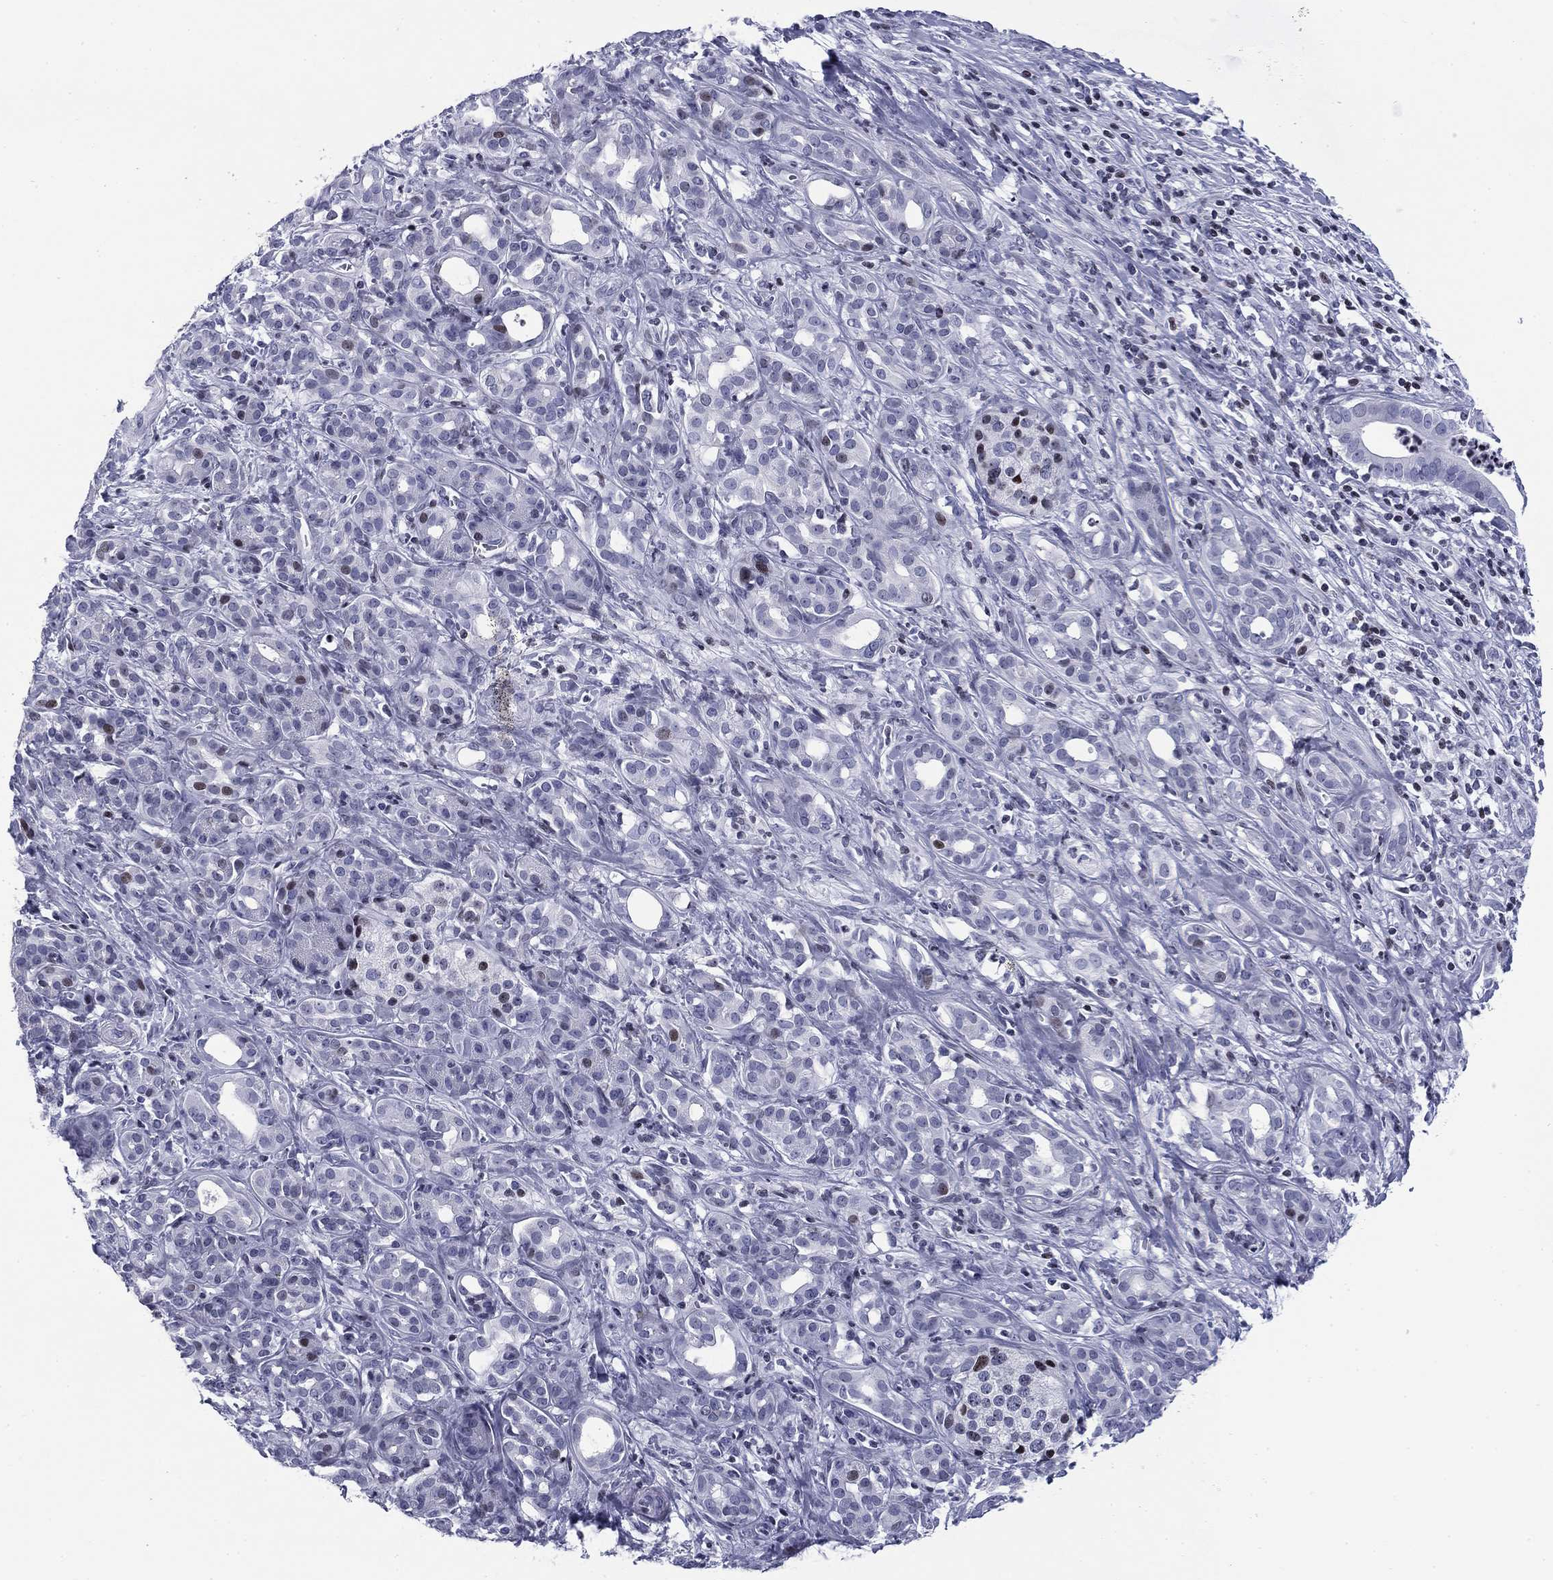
{"staining": {"intensity": "negative", "quantity": "none", "location": "none"}, "tissue": "pancreatic cancer", "cell_type": "Tumor cells", "image_type": "cancer", "snomed": [{"axis": "morphology", "description": "Adenocarcinoma, NOS"}, {"axis": "topography", "description": "Pancreas"}], "caption": "There is no significant positivity in tumor cells of pancreatic adenocarcinoma.", "gene": "CCDC144A", "patient": {"sex": "male", "age": 61}}